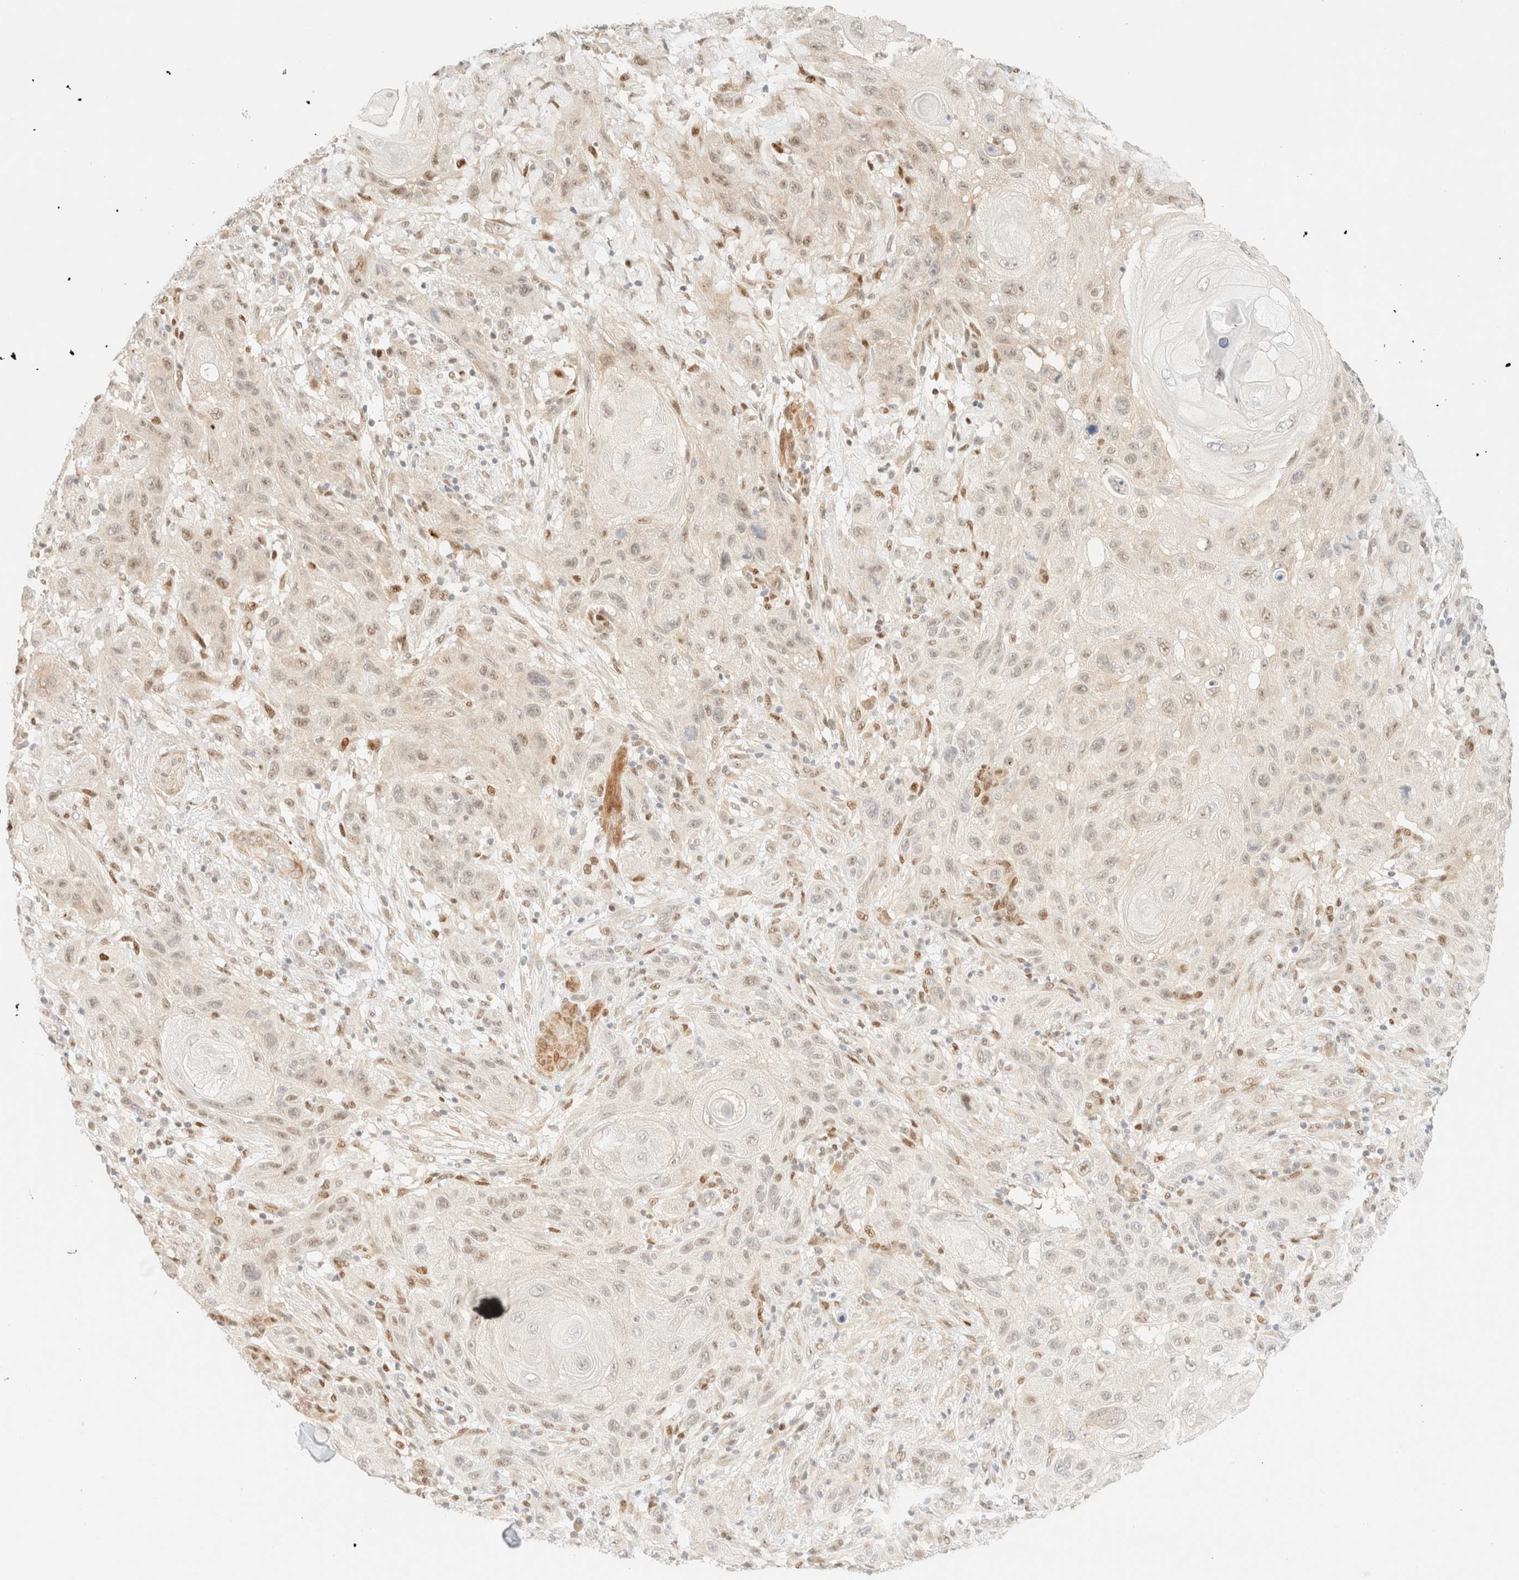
{"staining": {"intensity": "weak", "quantity": "<25%", "location": "nuclear"}, "tissue": "skin cancer", "cell_type": "Tumor cells", "image_type": "cancer", "snomed": [{"axis": "morphology", "description": "Normal tissue, NOS"}, {"axis": "morphology", "description": "Squamous cell carcinoma, NOS"}, {"axis": "topography", "description": "Skin"}], "caption": "Skin cancer (squamous cell carcinoma) was stained to show a protein in brown. There is no significant positivity in tumor cells. (Brightfield microscopy of DAB immunohistochemistry at high magnification).", "gene": "TSR1", "patient": {"sex": "female", "age": 96}}